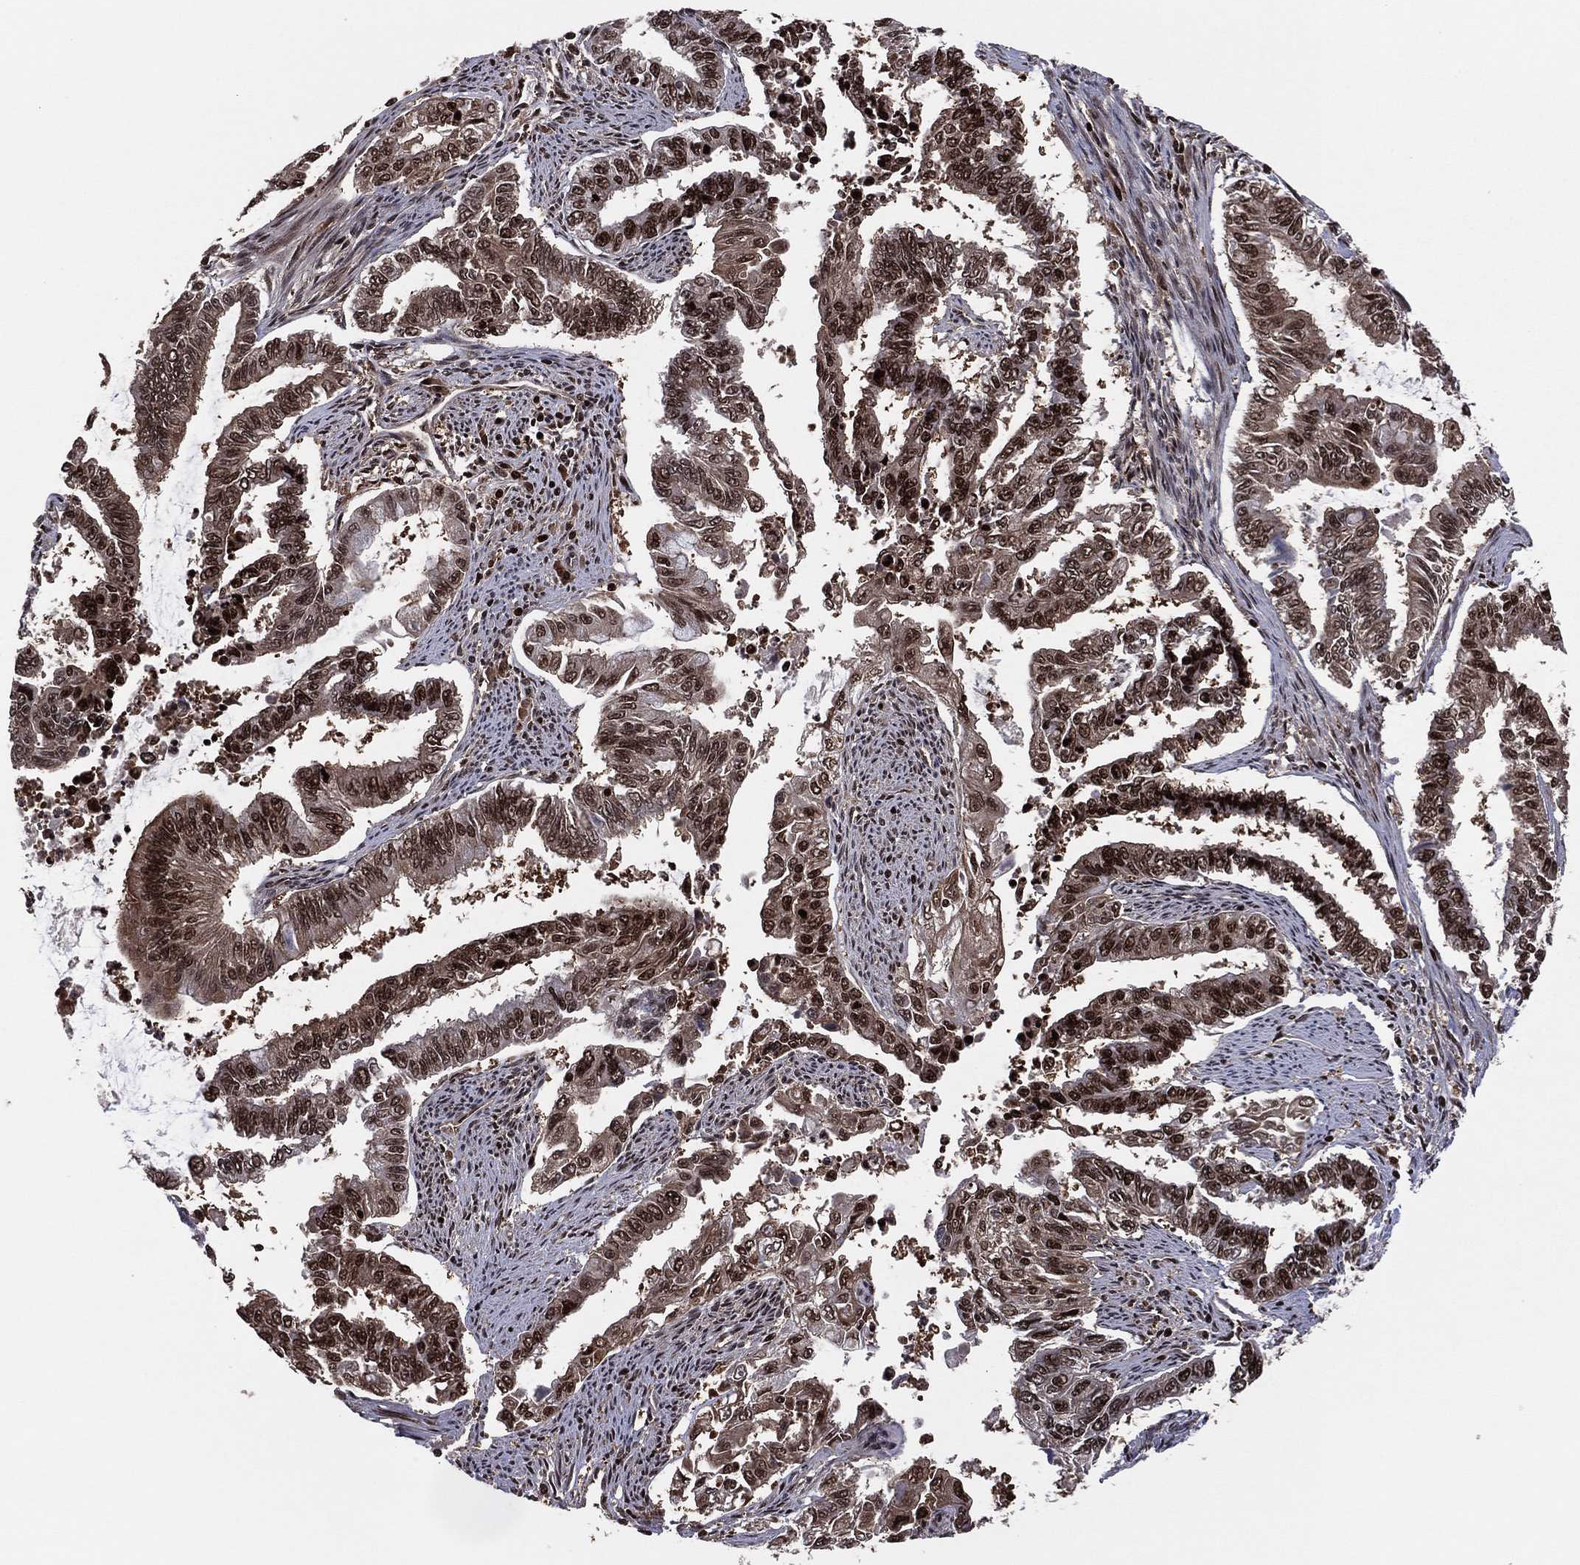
{"staining": {"intensity": "strong", "quantity": ">75%", "location": "cytoplasmic/membranous,nuclear"}, "tissue": "endometrial cancer", "cell_type": "Tumor cells", "image_type": "cancer", "snomed": [{"axis": "morphology", "description": "Adenocarcinoma, NOS"}, {"axis": "topography", "description": "Uterus"}], "caption": "The histopathology image reveals staining of adenocarcinoma (endometrial), revealing strong cytoplasmic/membranous and nuclear protein staining (brown color) within tumor cells.", "gene": "PSMA1", "patient": {"sex": "female", "age": 59}}